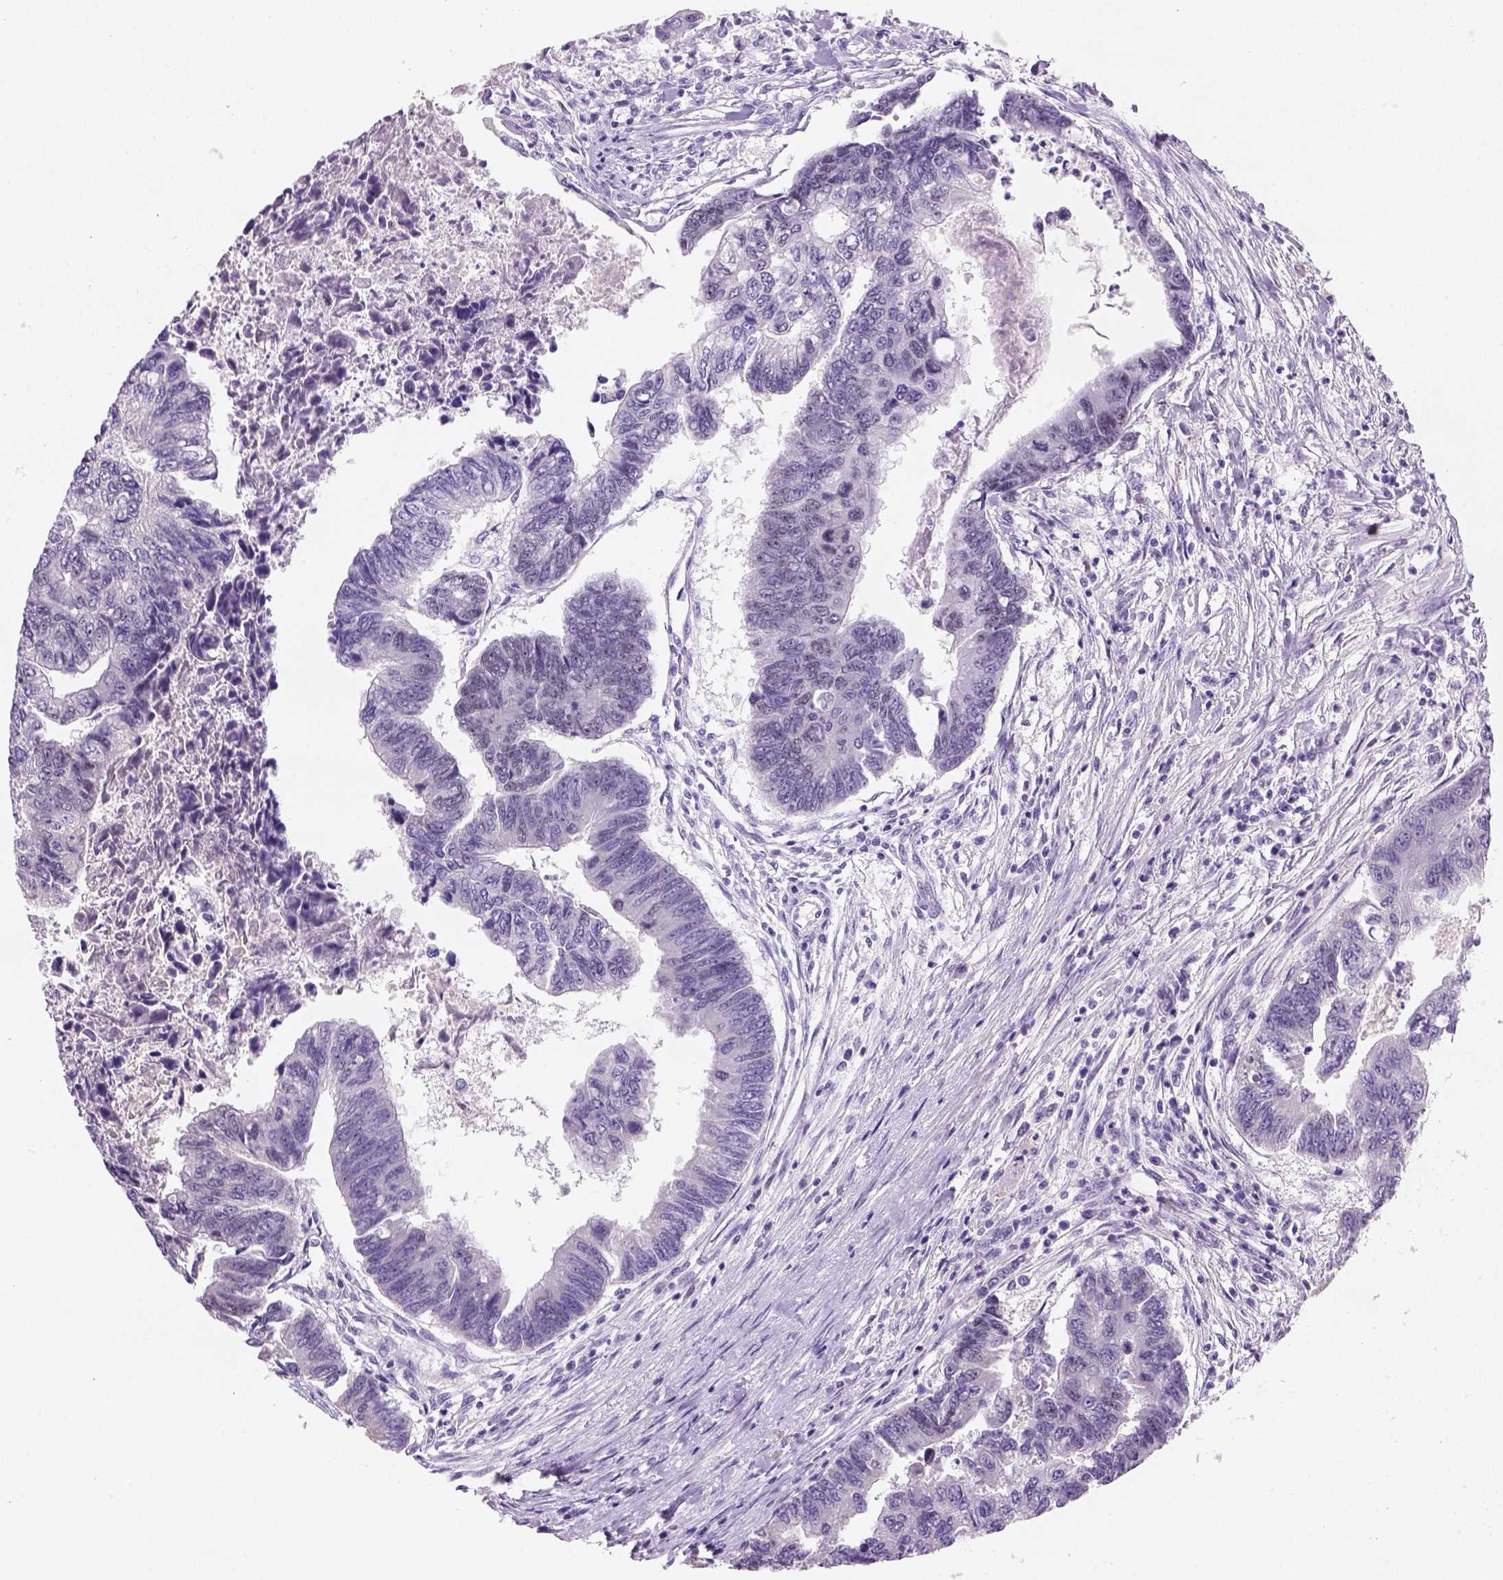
{"staining": {"intensity": "negative", "quantity": "none", "location": "none"}, "tissue": "colorectal cancer", "cell_type": "Tumor cells", "image_type": "cancer", "snomed": [{"axis": "morphology", "description": "Adenocarcinoma, NOS"}, {"axis": "topography", "description": "Colon"}], "caption": "Tumor cells show no significant protein staining in colorectal cancer (adenocarcinoma).", "gene": "ZMAT4", "patient": {"sex": "female", "age": 65}}